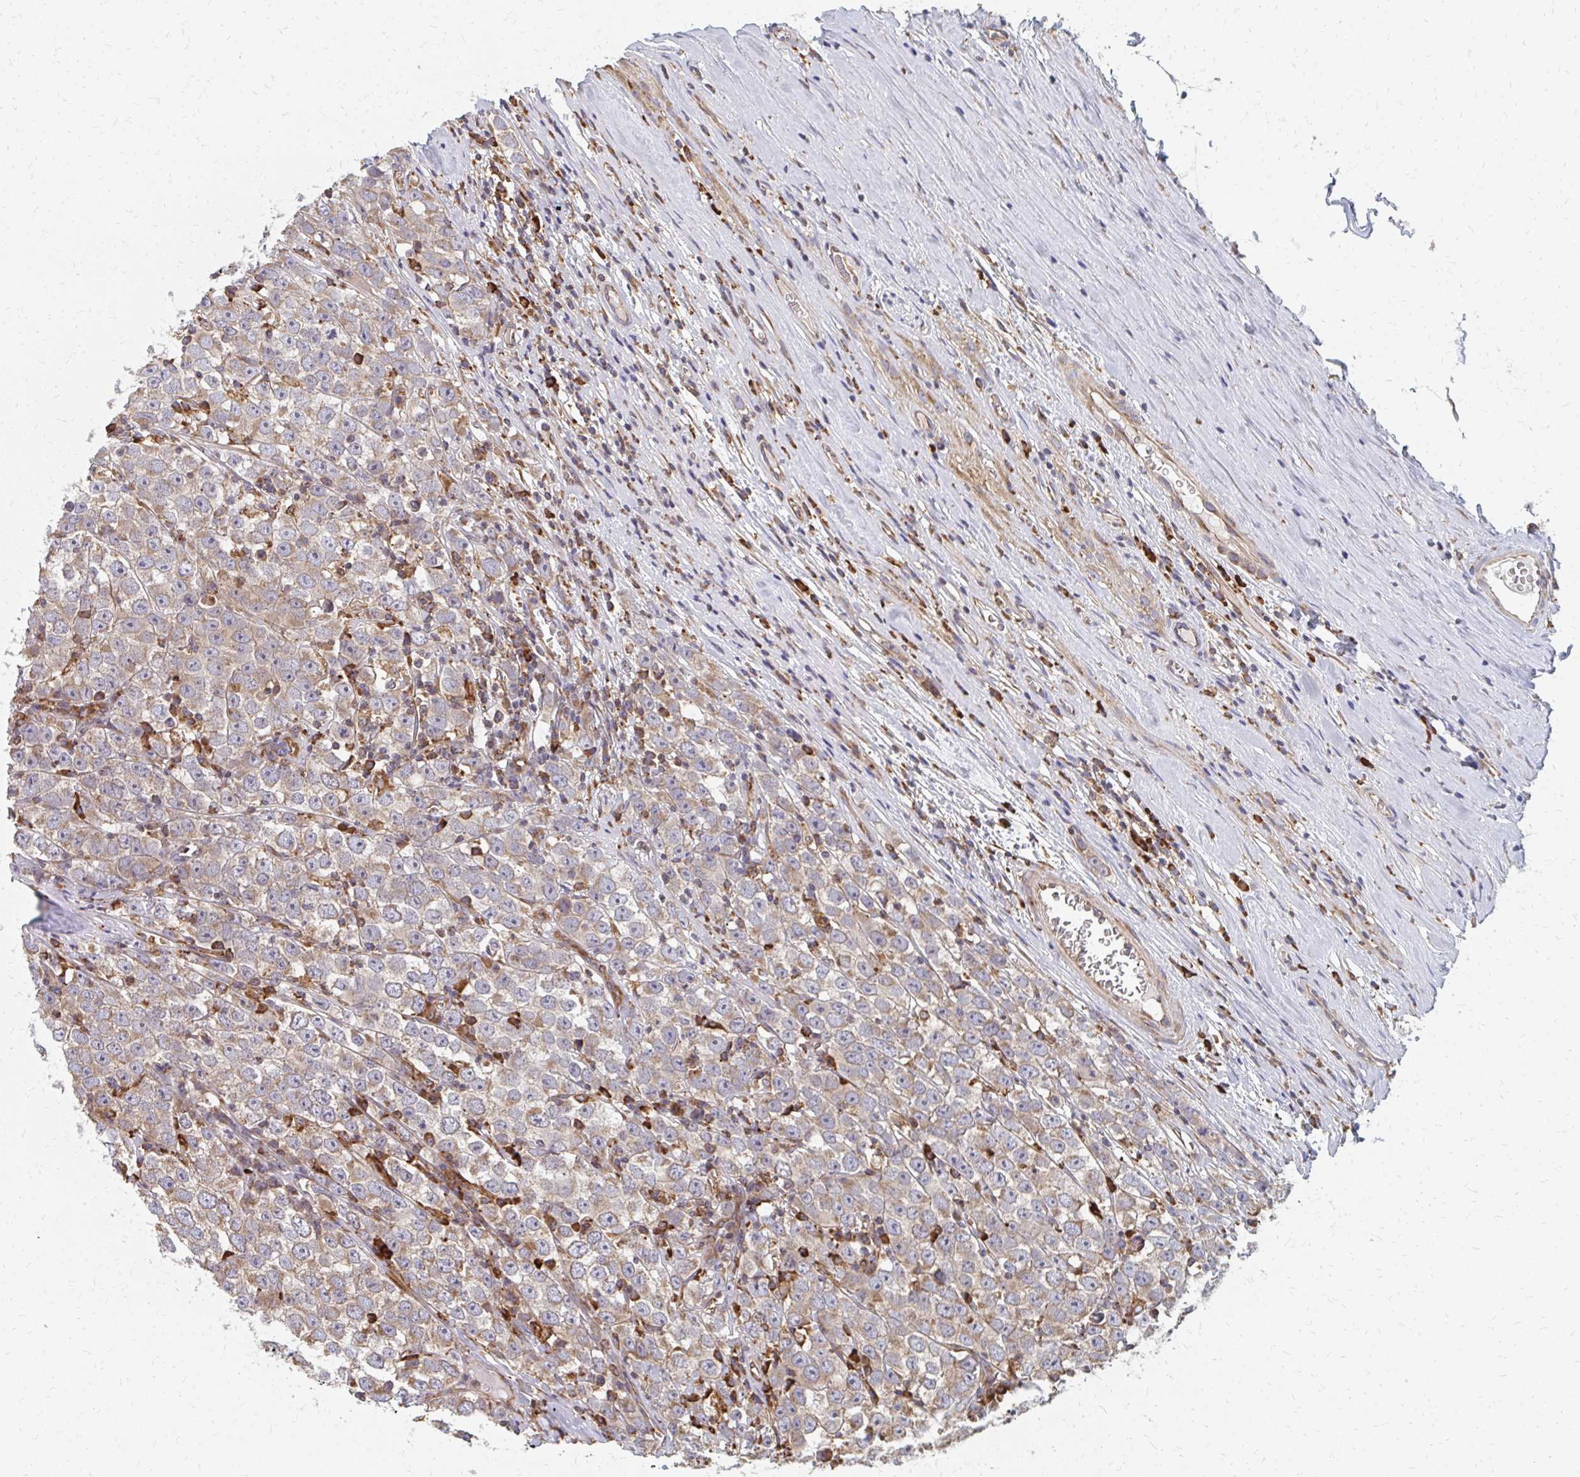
{"staining": {"intensity": "weak", "quantity": "<25%", "location": "cytoplasmic/membranous"}, "tissue": "testis cancer", "cell_type": "Tumor cells", "image_type": "cancer", "snomed": [{"axis": "morphology", "description": "Seminoma, NOS"}, {"axis": "morphology", "description": "Carcinoma, Embryonal, NOS"}, {"axis": "topography", "description": "Testis"}], "caption": "Tumor cells show no significant protein staining in testis cancer (seminoma).", "gene": "PPP1R13L", "patient": {"sex": "male", "age": 52}}